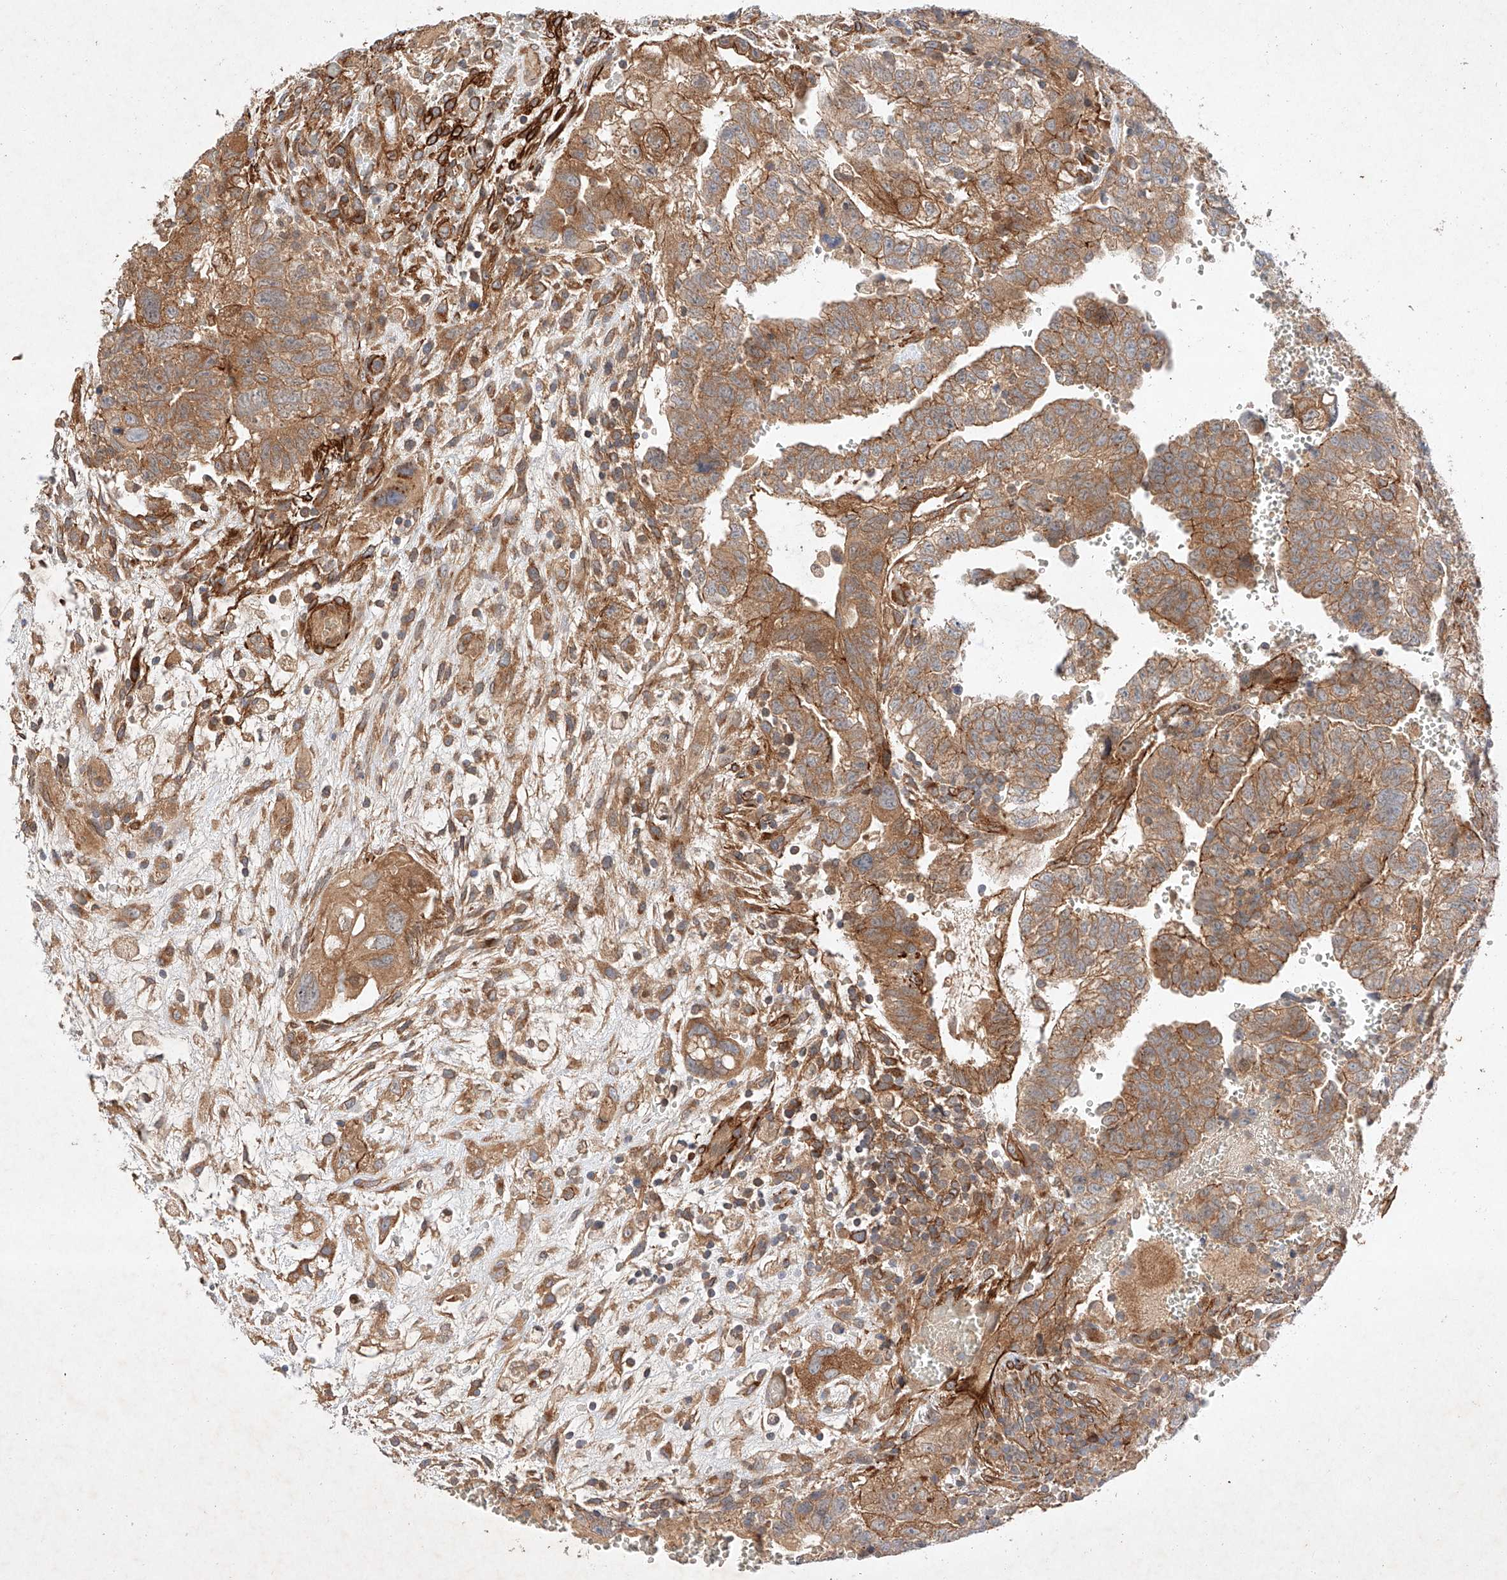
{"staining": {"intensity": "moderate", "quantity": ">75%", "location": "cytoplasmic/membranous"}, "tissue": "testis cancer", "cell_type": "Tumor cells", "image_type": "cancer", "snomed": [{"axis": "morphology", "description": "Carcinoma, Embryonal, NOS"}, {"axis": "topography", "description": "Testis"}], "caption": "The immunohistochemical stain shows moderate cytoplasmic/membranous positivity in tumor cells of testis cancer tissue.", "gene": "RAB23", "patient": {"sex": "male", "age": 37}}